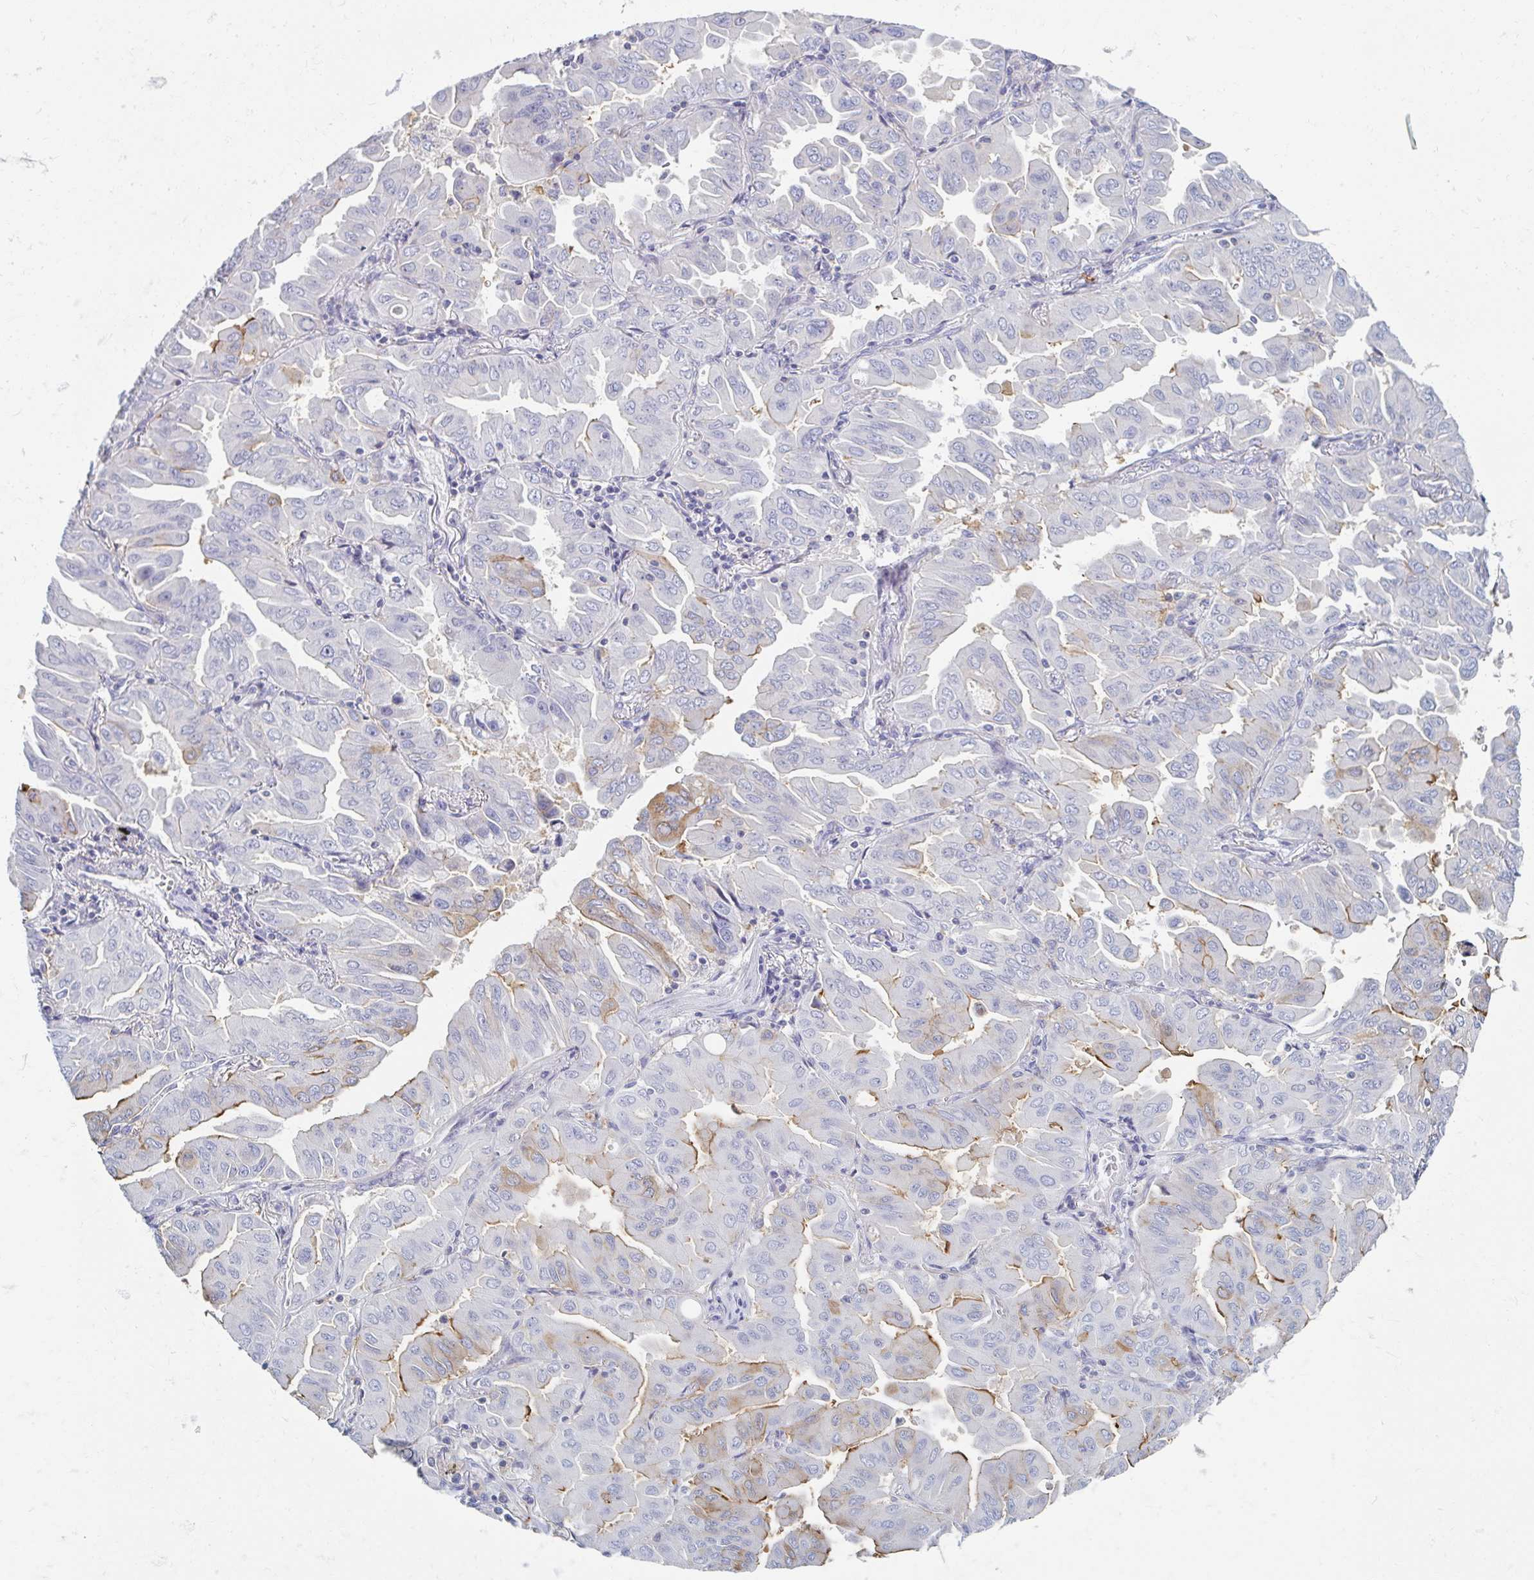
{"staining": {"intensity": "moderate", "quantity": "<25%", "location": "cytoplasmic/membranous"}, "tissue": "lung cancer", "cell_type": "Tumor cells", "image_type": "cancer", "snomed": [{"axis": "morphology", "description": "Adenocarcinoma, NOS"}, {"axis": "topography", "description": "Lung"}], "caption": "IHC micrograph of lung adenocarcinoma stained for a protein (brown), which displays low levels of moderate cytoplasmic/membranous expression in approximately <25% of tumor cells.", "gene": "MYLK2", "patient": {"sex": "male", "age": 64}}